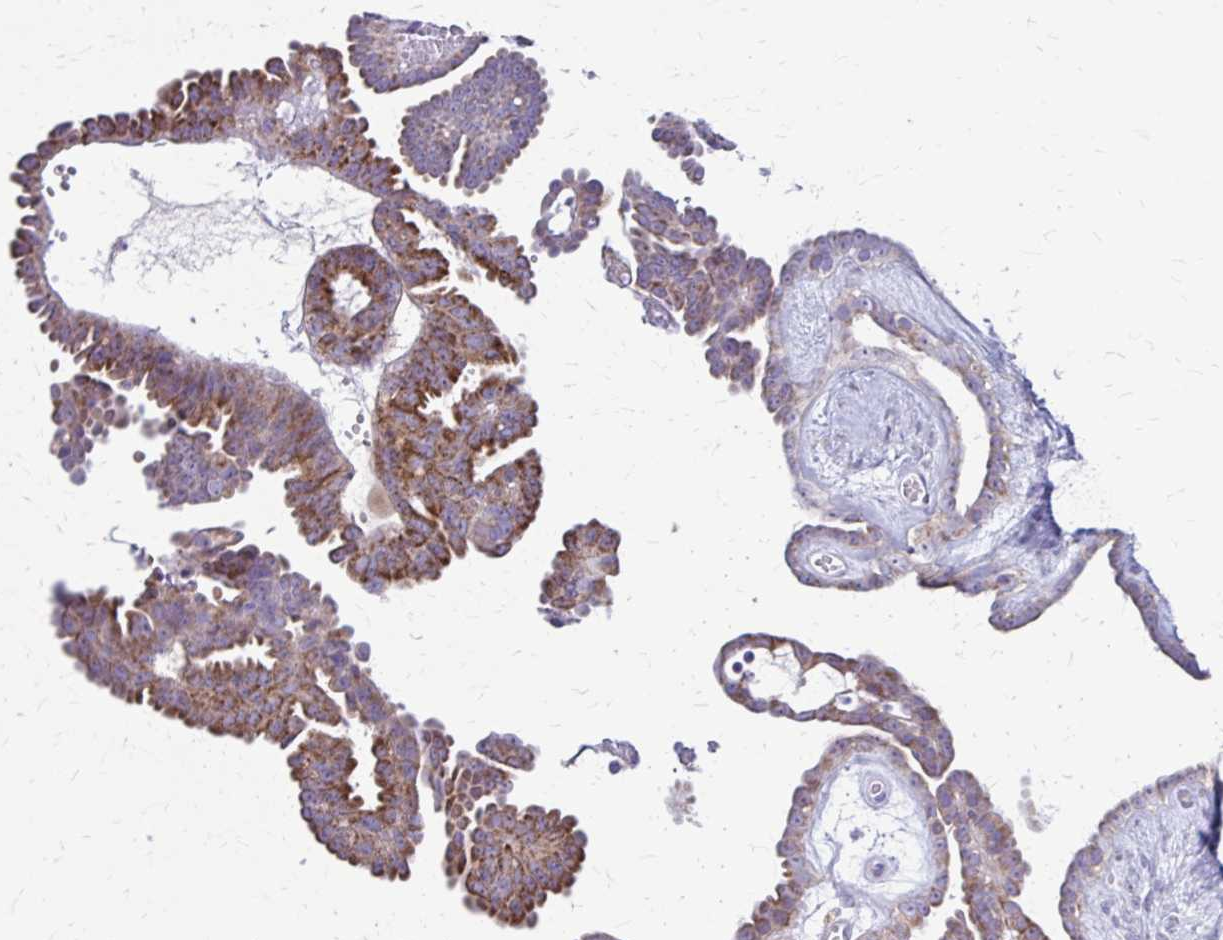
{"staining": {"intensity": "moderate", "quantity": ">75%", "location": "cytoplasmic/membranous"}, "tissue": "ovarian cancer", "cell_type": "Tumor cells", "image_type": "cancer", "snomed": [{"axis": "morphology", "description": "Cystadenocarcinoma, serous, NOS"}, {"axis": "topography", "description": "Ovary"}], "caption": "The photomicrograph shows a brown stain indicating the presence of a protein in the cytoplasmic/membranous of tumor cells in ovarian serous cystadenocarcinoma.", "gene": "SAMD13", "patient": {"sex": "female", "age": 71}}